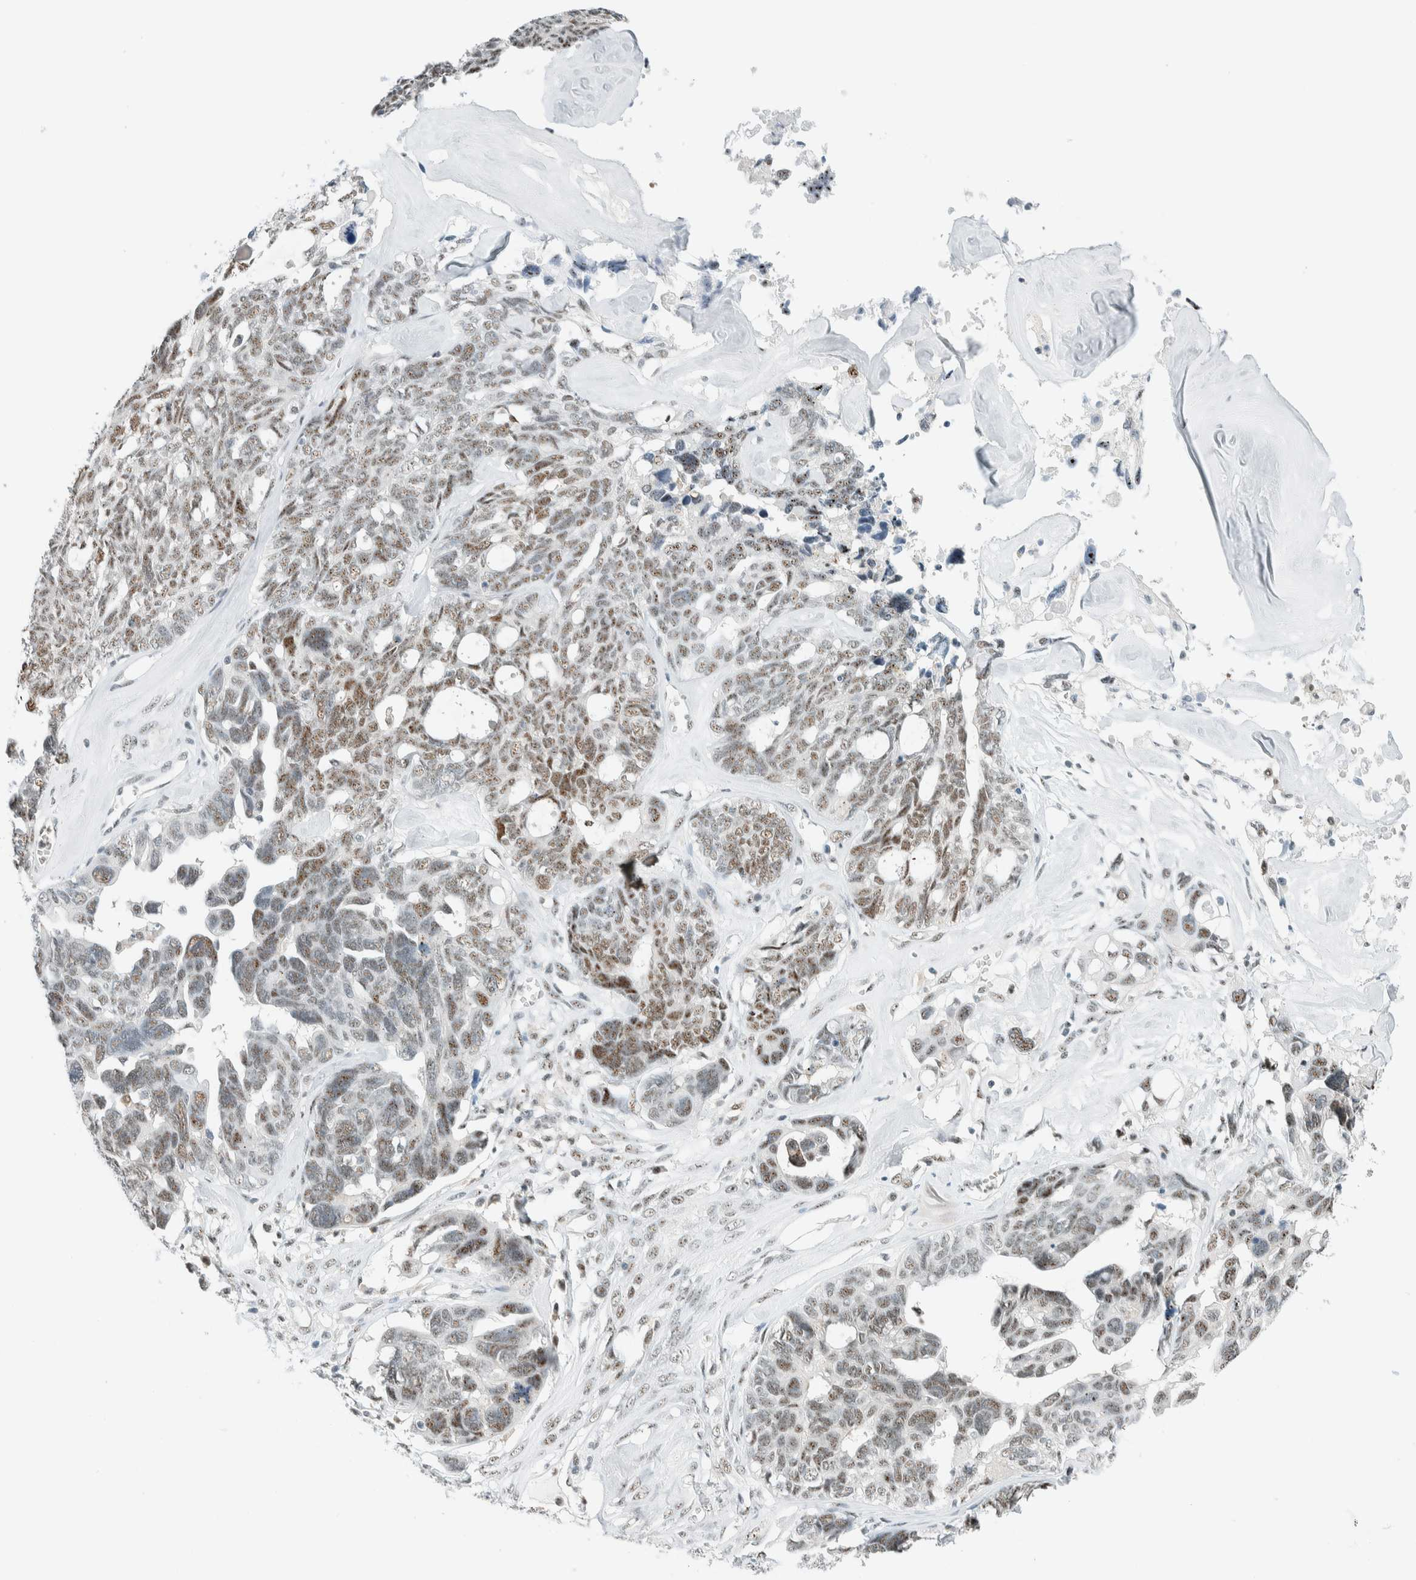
{"staining": {"intensity": "moderate", "quantity": ">75%", "location": "nuclear"}, "tissue": "ovarian cancer", "cell_type": "Tumor cells", "image_type": "cancer", "snomed": [{"axis": "morphology", "description": "Cystadenocarcinoma, serous, NOS"}, {"axis": "topography", "description": "Ovary"}], "caption": "Ovarian cancer (serous cystadenocarcinoma) was stained to show a protein in brown. There is medium levels of moderate nuclear positivity in about >75% of tumor cells.", "gene": "CYSRT1", "patient": {"sex": "female", "age": 79}}